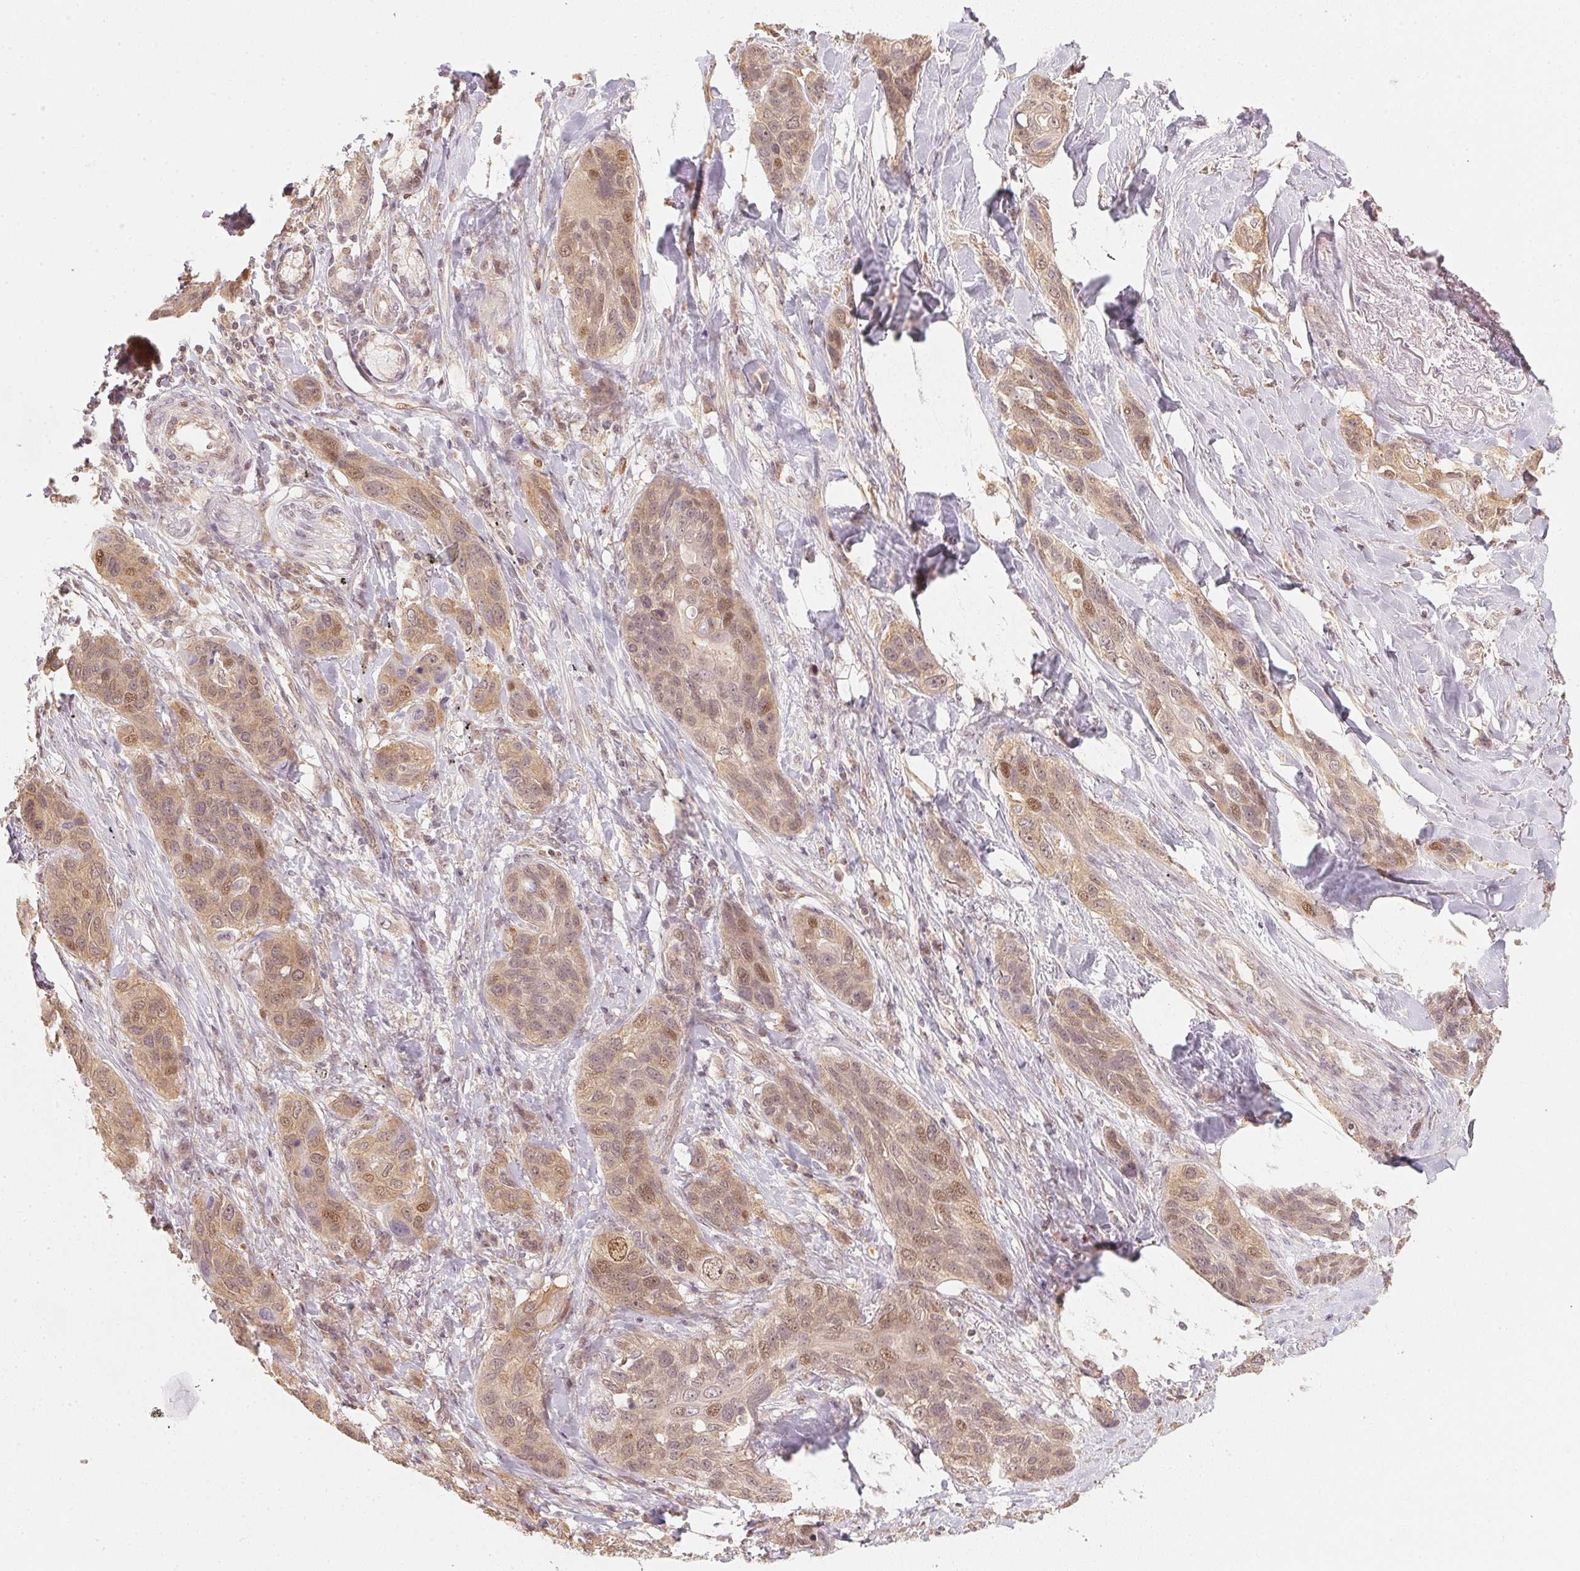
{"staining": {"intensity": "weak", "quantity": ">75%", "location": "cytoplasmic/membranous,nuclear"}, "tissue": "lung cancer", "cell_type": "Tumor cells", "image_type": "cancer", "snomed": [{"axis": "morphology", "description": "Squamous cell carcinoma, NOS"}, {"axis": "topography", "description": "Lung"}], "caption": "A high-resolution image shows IHC staining of lung cancer (squamous cell carcinoma), which reveals weak cytoplasmic/membranous and nuclear staining in approximately >75% of tumor cells. (Brightfield microscopy of DAB IHC at high magnification).", "gene": "UBE2L3", "patient": {"sex": "female", "age": 70}}